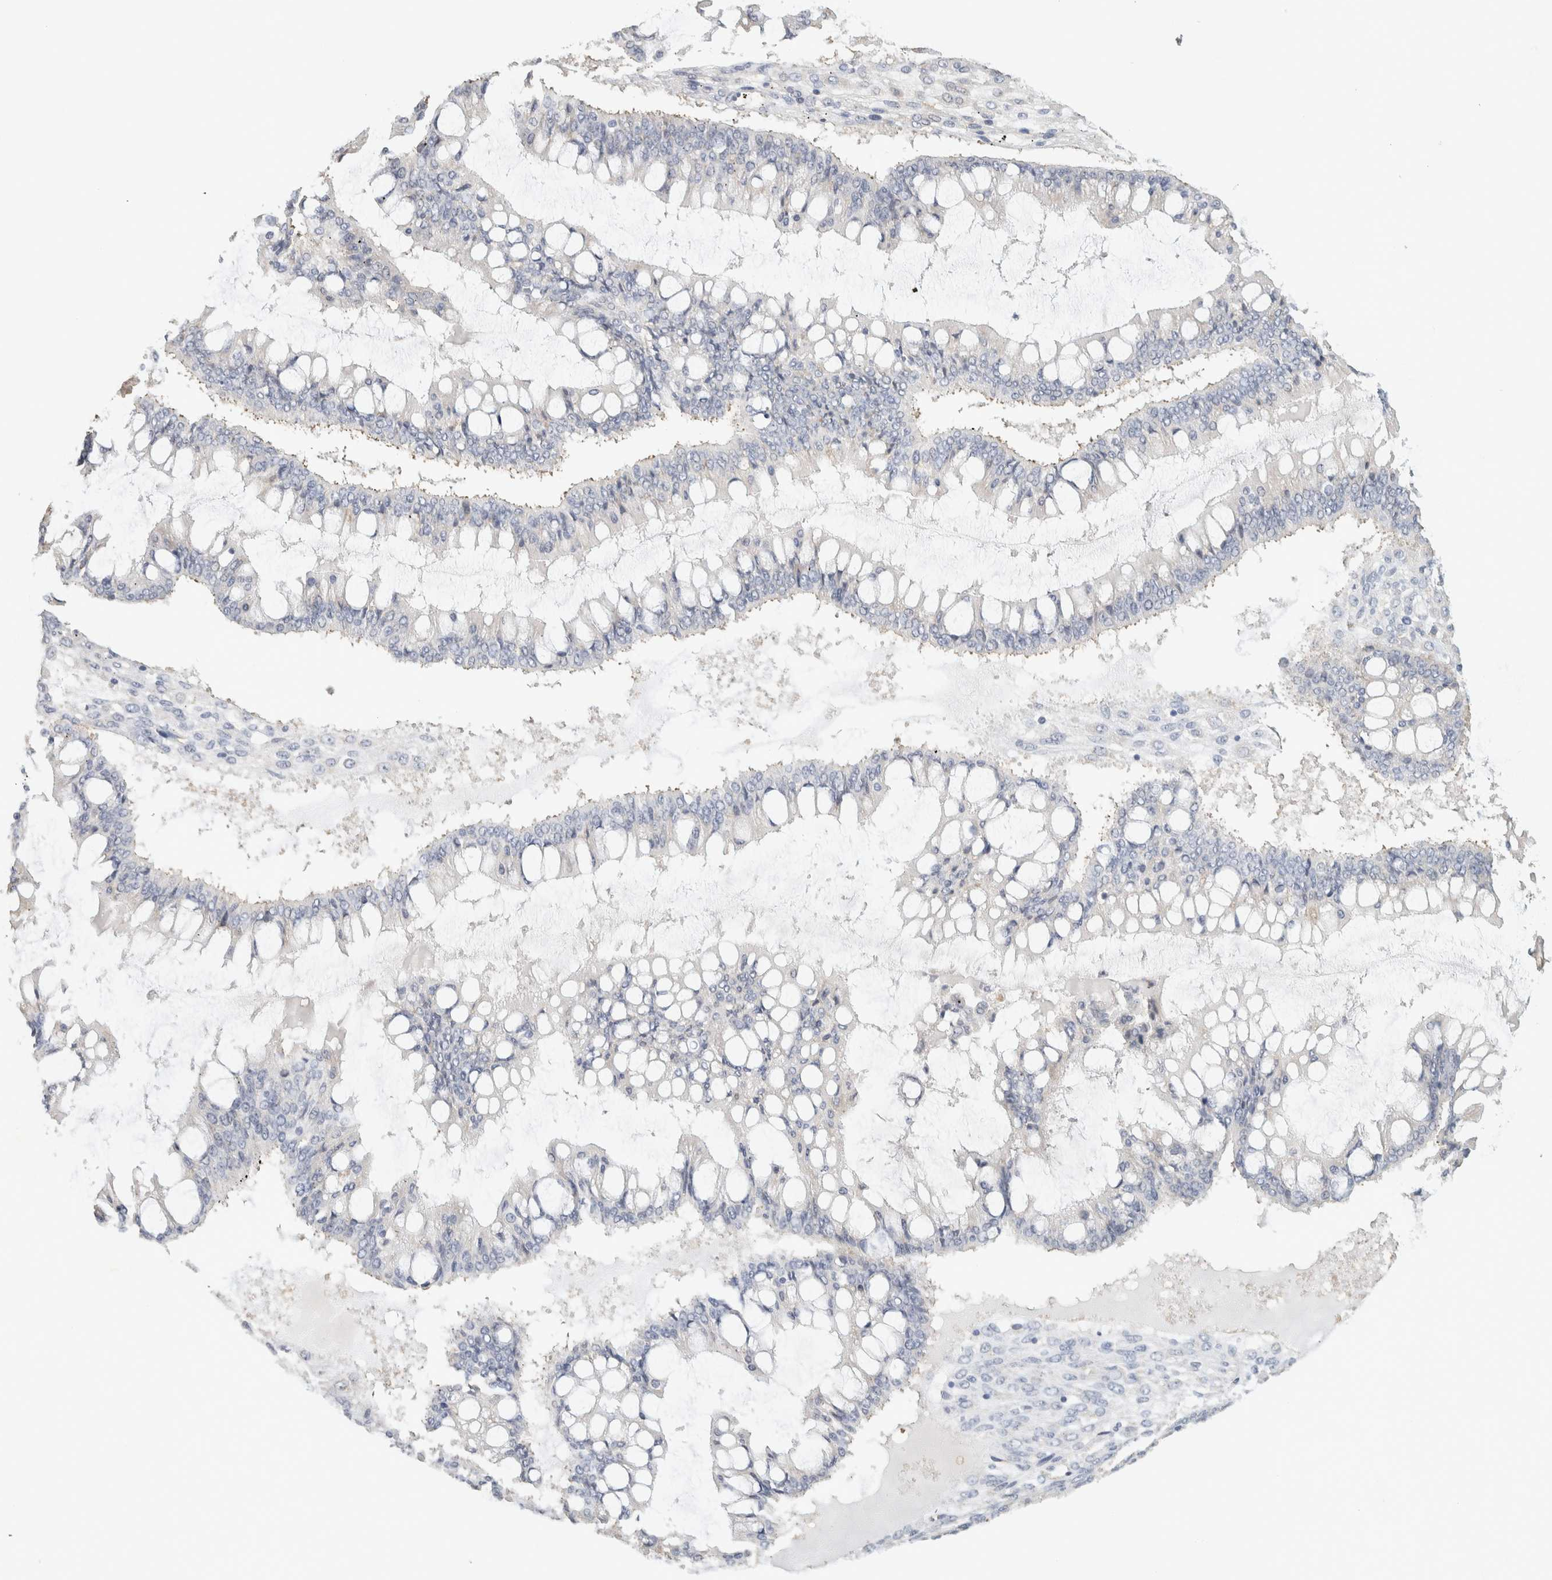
{"staining": {"intensity": "negative", "quantity": "none", "location": "none"}, "tissue": "ovarian cancer", "cell_type": "Tumor cells", "image_type": "cancer", "snomed": [{"axis": "morphology", "description": "Cystadenocarcinoma, mucinous, NOS"}, {"axis": "topography", "description": "Ovary"}], "caption": "An image of ovarian cancer stained for a protein displays no brown staining in tumor cells. Nuclei are stained in blue.", "gene": "NEFM", "patient": {"sex": "female", "age": 73}}